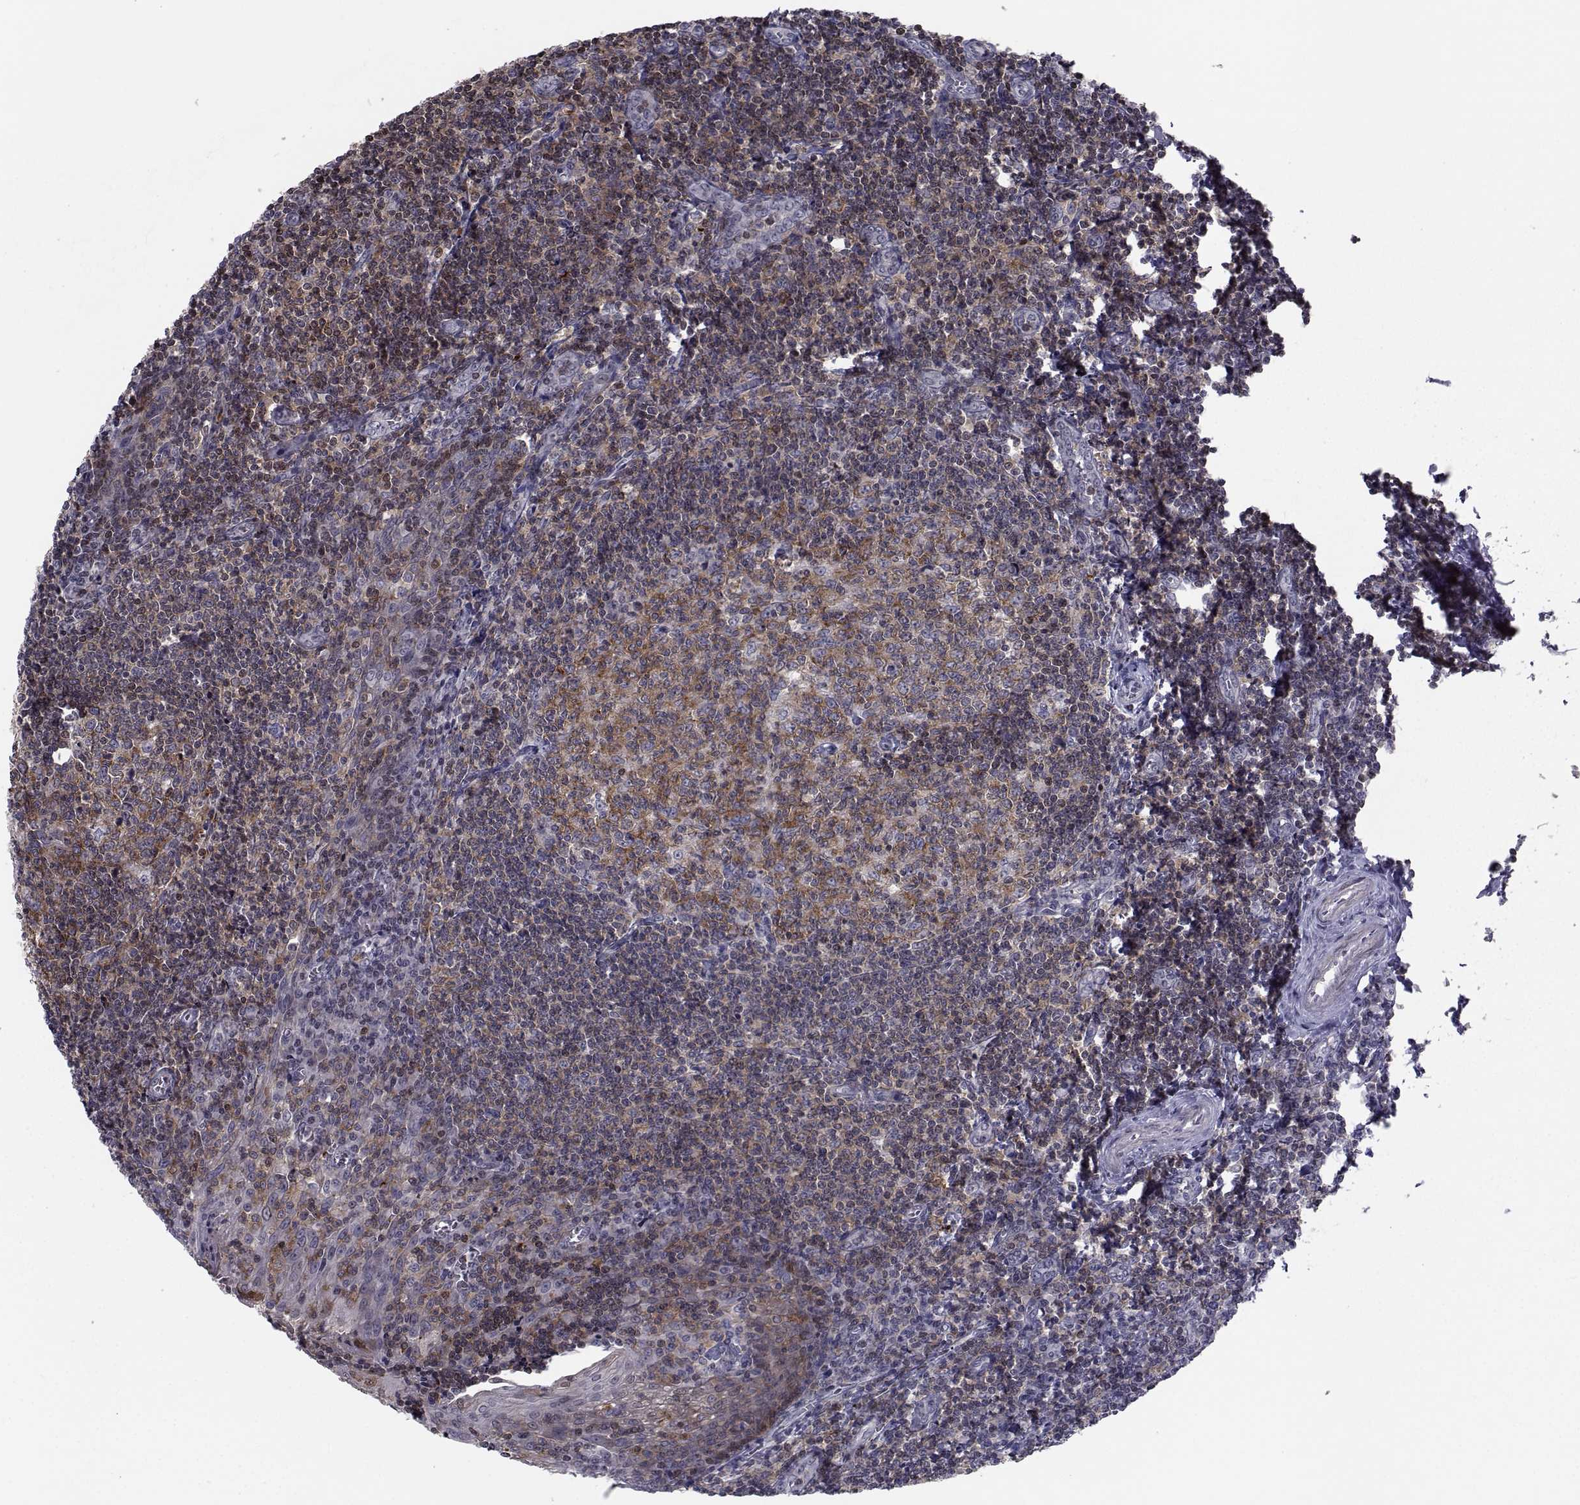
{"staining": {"intensity": "moderate", "quantity": ">75%", "location": "cytoplasmic/membranous"}, "tissue": "tonsil", "cell_type": "Germinal center cells", "image_type": "normal", "snomed": [{"axis": "morphology", "description": "Normal tissue, NOS"}, {"axis": "morphology", "description": "Inflammation, NOS"}, {"axis": "topography", "description": "Tonsil"}], "caption": "A high-resolution histopathology image shows immunohistochemistry staining of normal tonsil, which reveals moderate cytoplasmic/membranous expression in about >75% of germinal center cells.", "gene": "PCP4L1", "patient": {"sex": "female", "age": 31}}